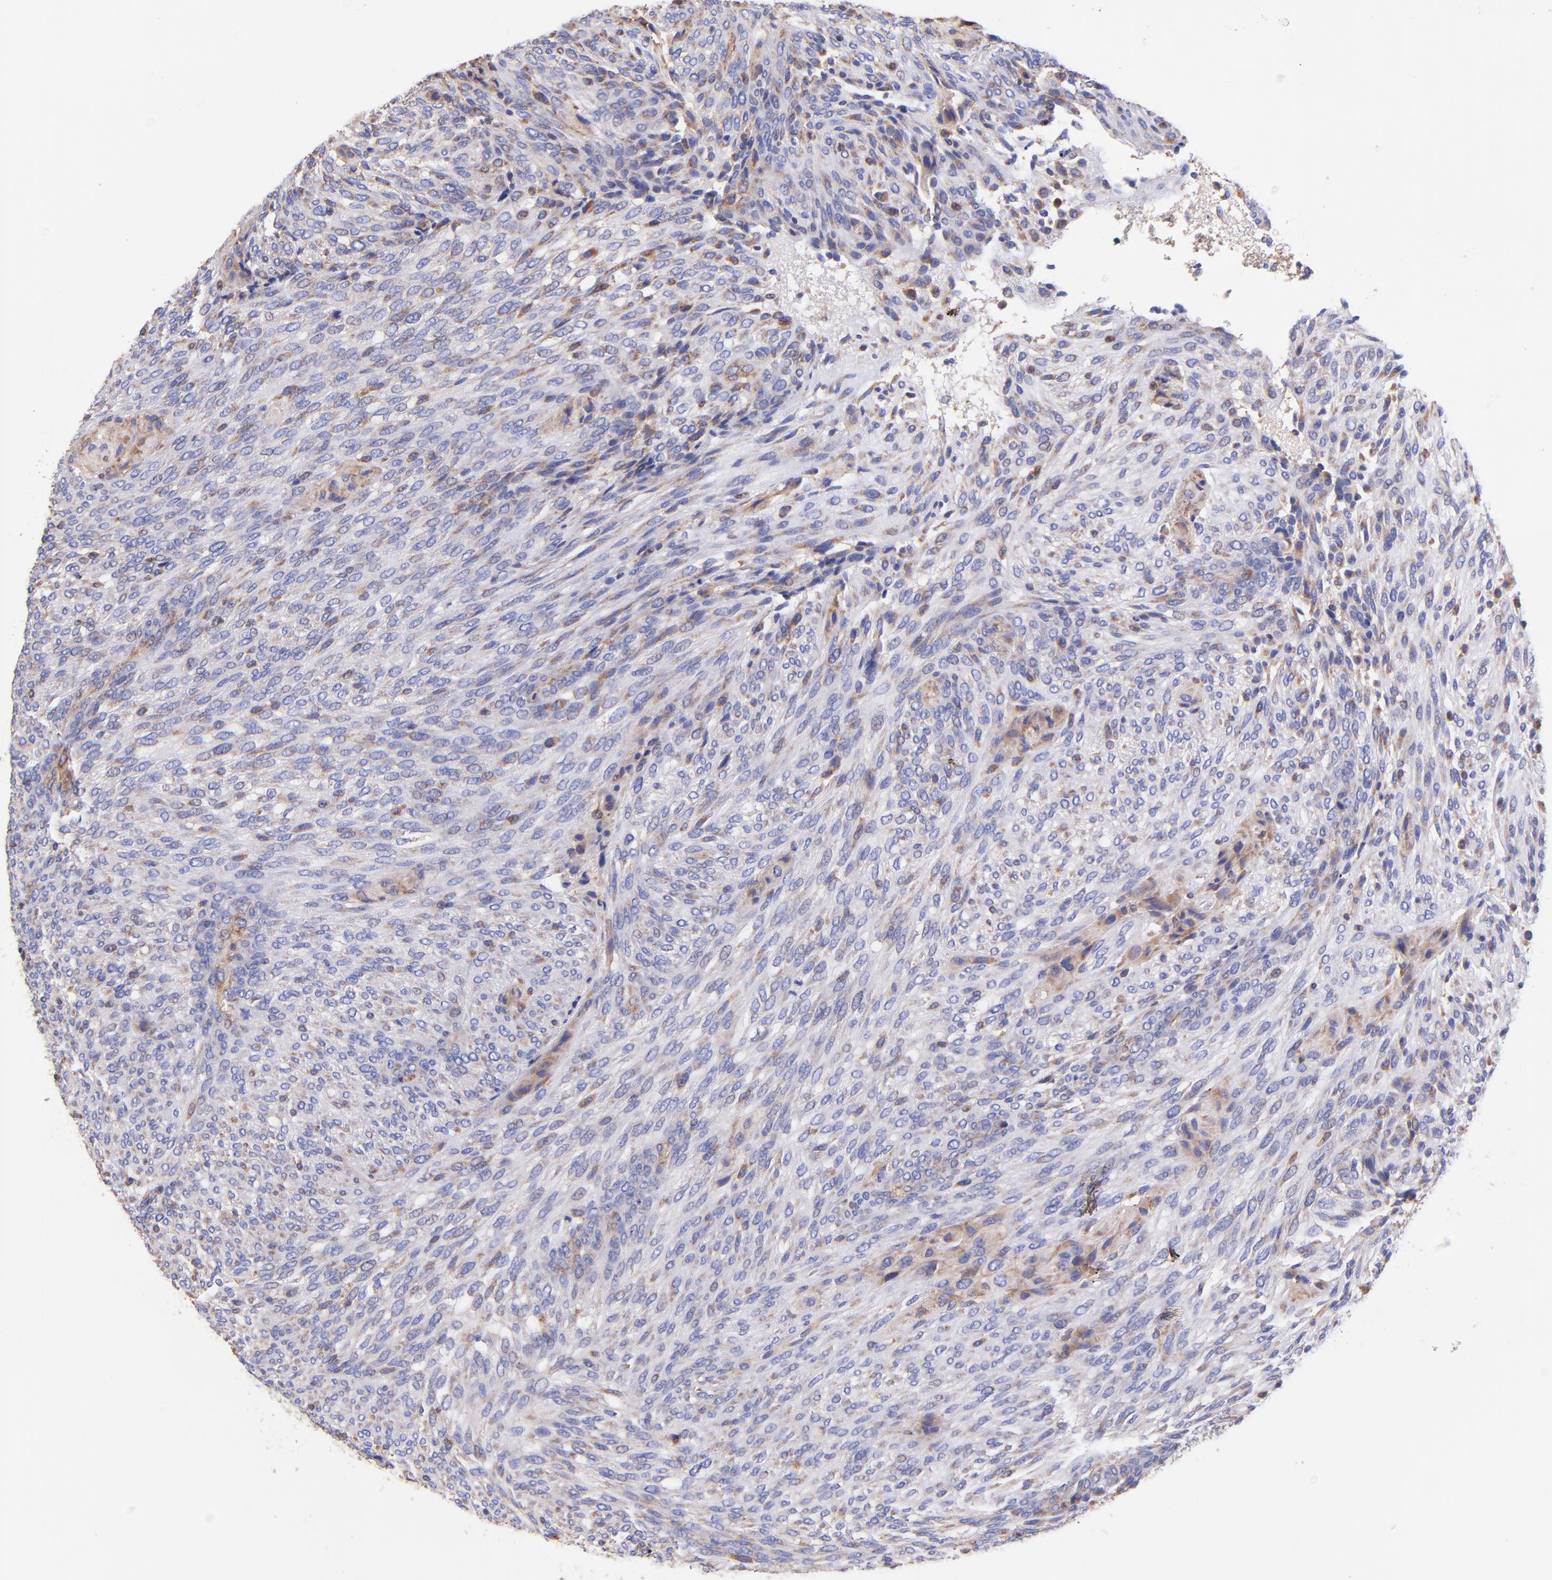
{"staining": {"intensity": "moderate", "quantity": "<25%", "location": "cytoplasmic/membranous"}, "tissue": "glioma", "cell_type": "Tumor cells", "image_type": "cancer", "snomed": [{"axis": "morphology", "description": "Glioma, malignant, High grade"}, {"axis": "topography", "description": "Cerebral cortex"}], "caption": "A high-resolution image shows immunohistochemistry (IHC) staining of glioma, which reveals moderate cytoplasmic/membranous staining in about <25% of tumor cells.", "gene": "PREX1", "patient": {"sex": "female", "age": 55}}